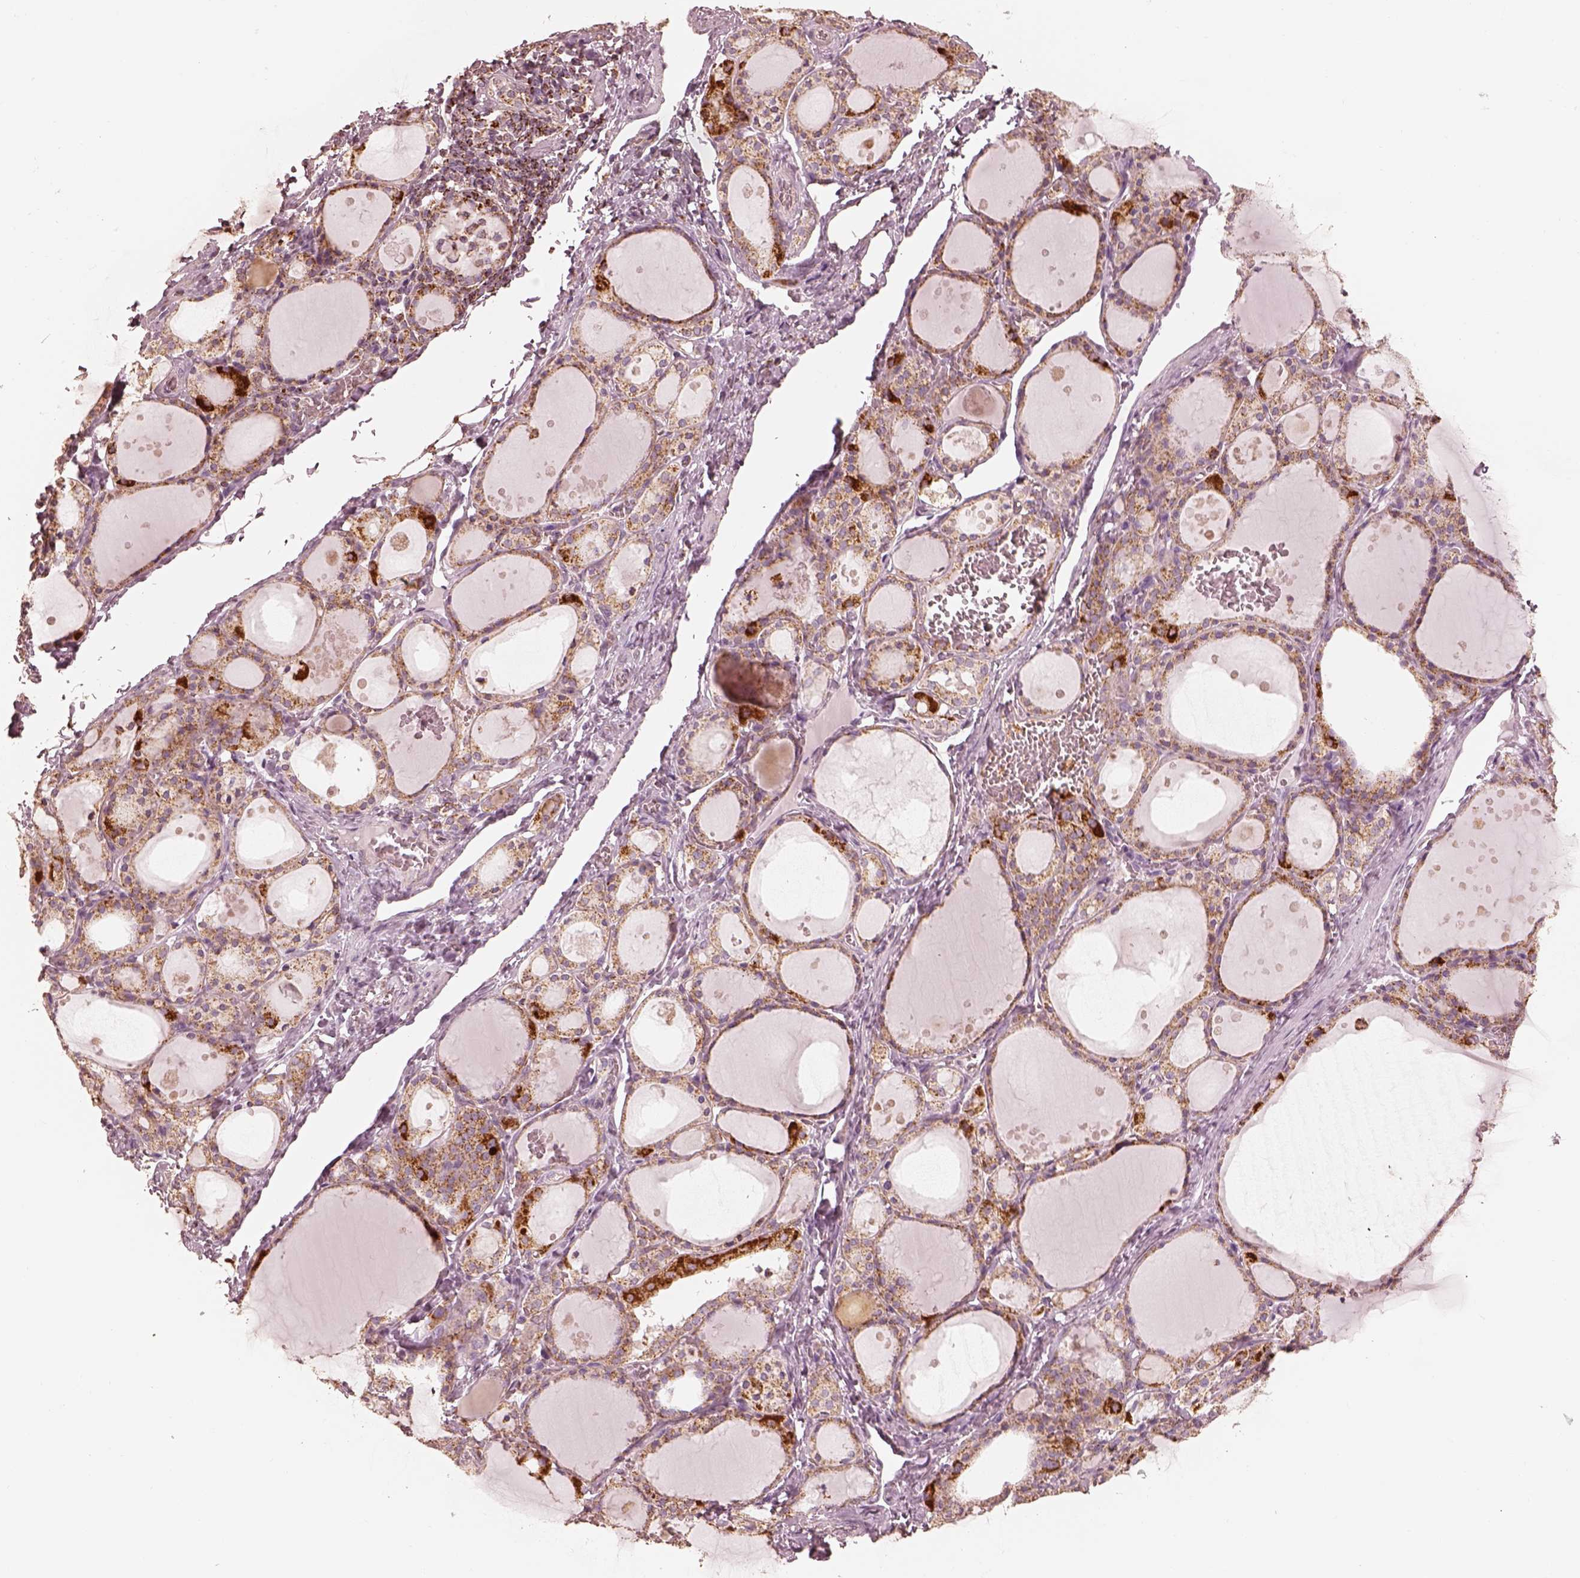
{"staining": {"intensity": "strong", "quantity": ">75%", "location": "cytoplasmic/membranous"}, "tissue": "thyroid gland", "cell_type": "Glandular cells", "image_type": "normal", "snomed": [{"axis": "morphology", "description": "Normal tissue, NOS"}, {"axis": "topography", "description": "Thyroid gland"}], "caption": "A high-resolution micrograph shows immunohistochemistry staining of benign thyroid gland, which reveals strong cytoplasmic/membranous positivity in approximately >75% of glandular cells.", "gene": "ENTPD6", "patient": {"sex": "male", "age": 68}}